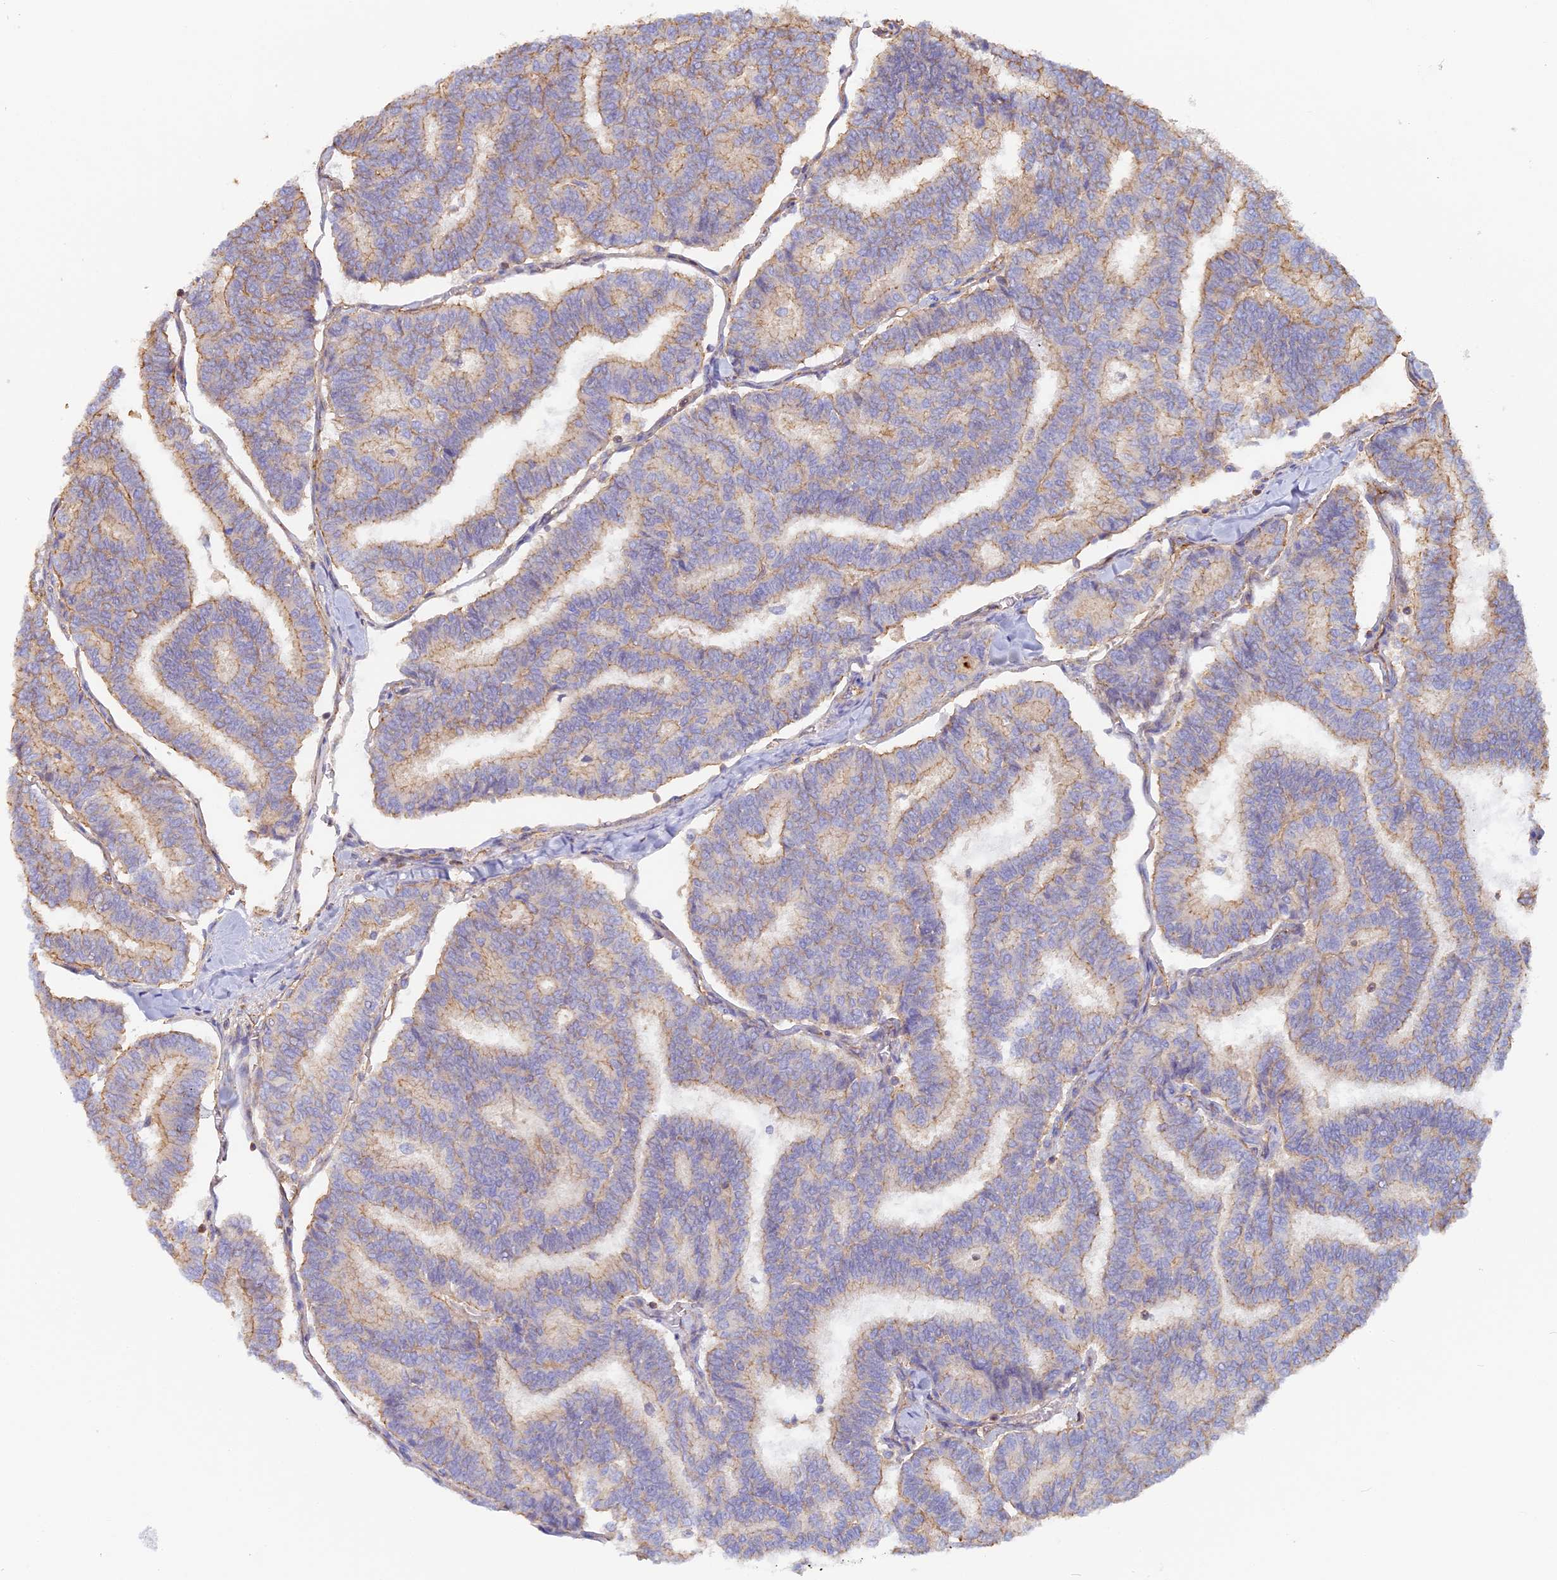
{"staining": {"intensity": "weak", "quantity": "25%-75%", "location": "cytoplasmic/membranous"}, "tissue": "thyroid cancer", "cell_type": "Tumor cells", "image_type": "cancer", "snomed": [{"axis": "morphology", "description": "Papillary adenocarcinoma, NOS"}, {"axis": "topography", "description": "Thyroid gland"}], "caption": "IHC staining of thyroid papillary adenocarcinoma, which reveals low levels of weak cytoplasmic/membranous staining in approximately 25%-75% of tumor cells indicating weak cytoplasmic/membranous protein staining. The staining was performed using DAB (3,3'-diaminobenzidine) (brown) for protein detection and nuclei were counterstained in hematoxylin (blue).", "gene": "VPS18", "patient": {"sex": "female", "age": 35}}